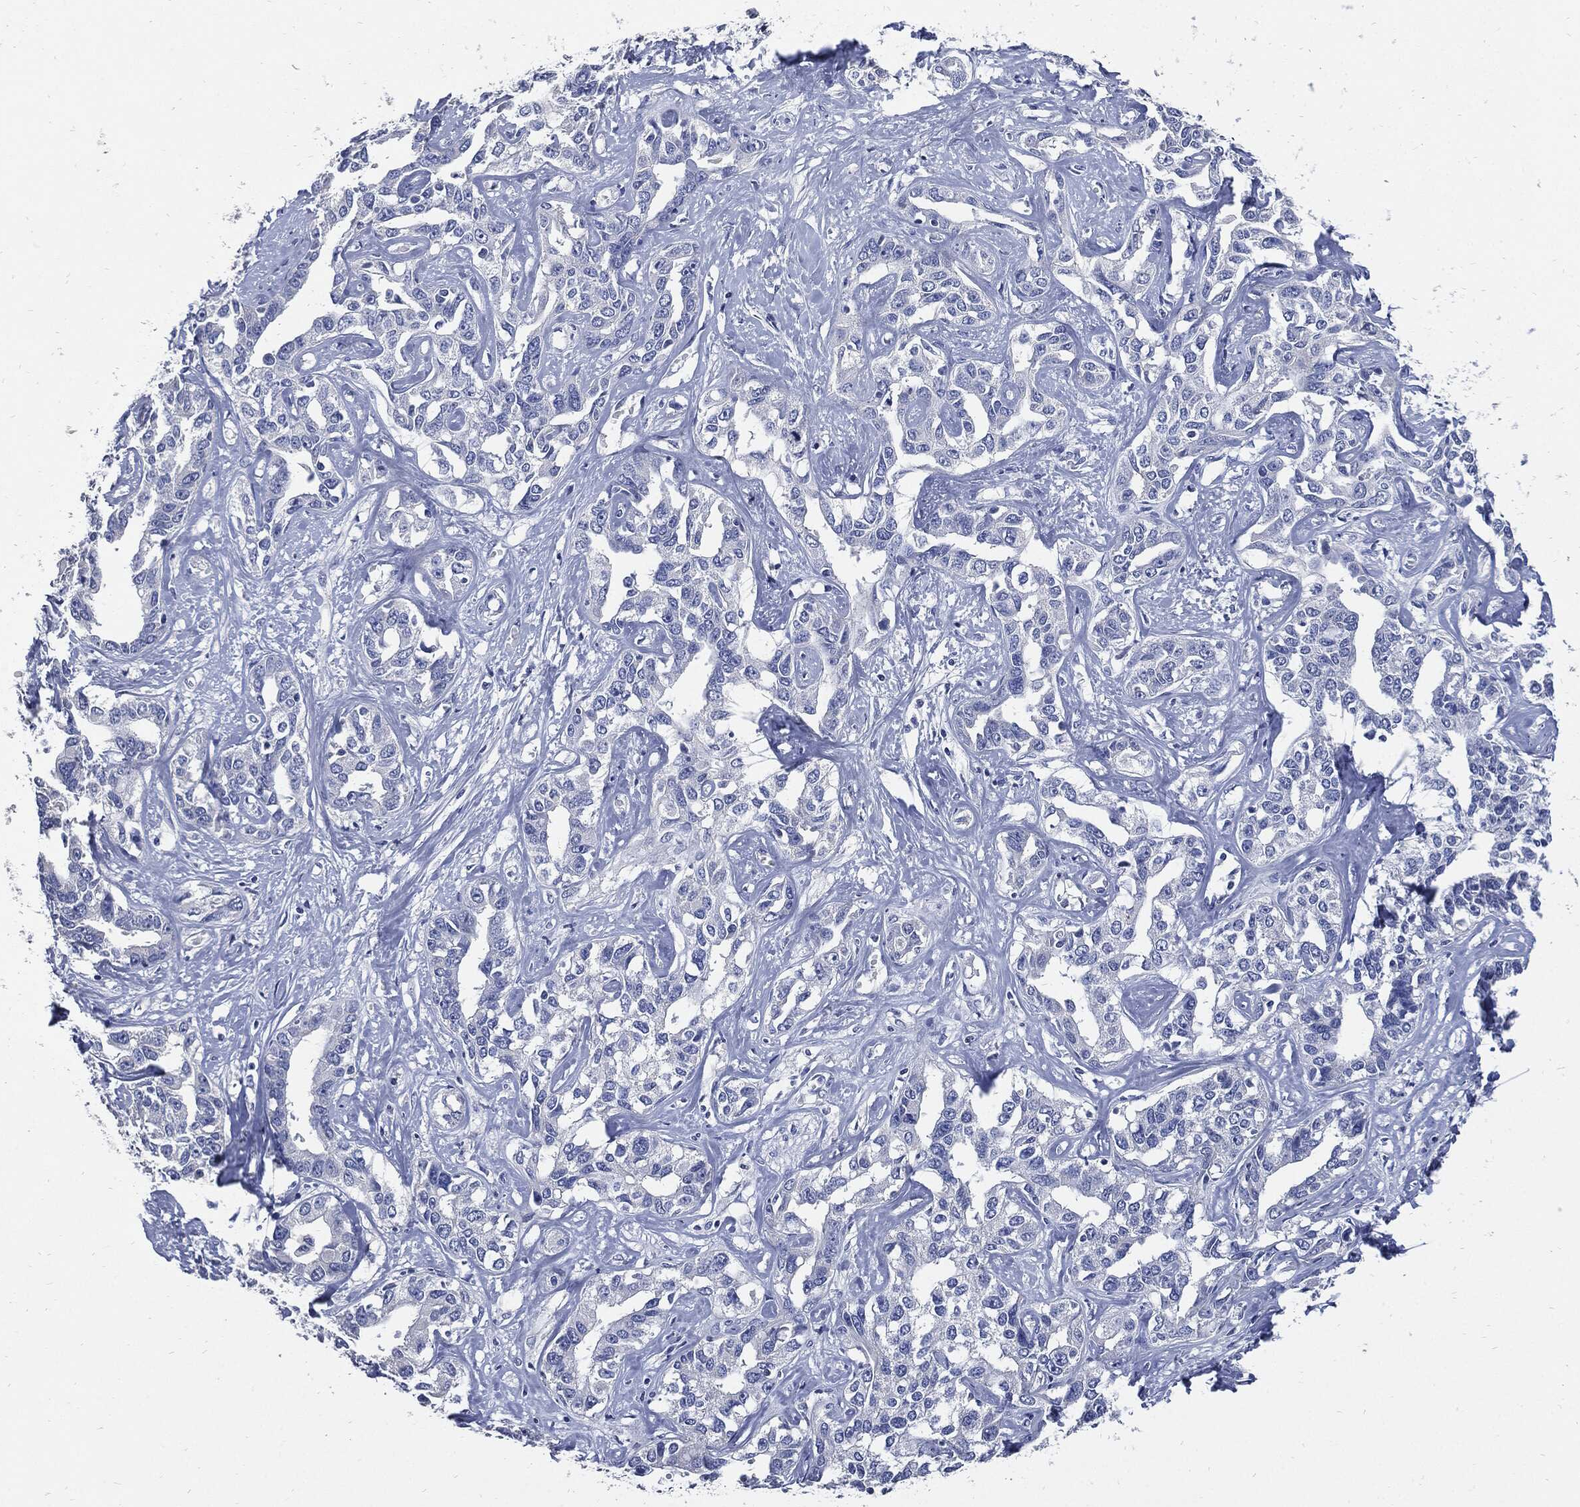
{"staining": {"intensity": "negative", "quantity": "none", "location": "none"}, "tissue": "liver cancer", "cell_type": "Tumor cells", "image_type": "cancer", "snomed": [{"axis": "morphology", "description": "Cholangiocarcinoma"}, {"axis": "topography", "description": "Liver"}], "caption": "High magnification brightfield microscopy of liver cancer stained with DAB (3,3'-diaminobenzidine) (brown) and counterstained with hematoxylin (blue): tumor cells show no significant expression.", "gene": "CPE", "patient": {"sex": "male", "age": 59}}